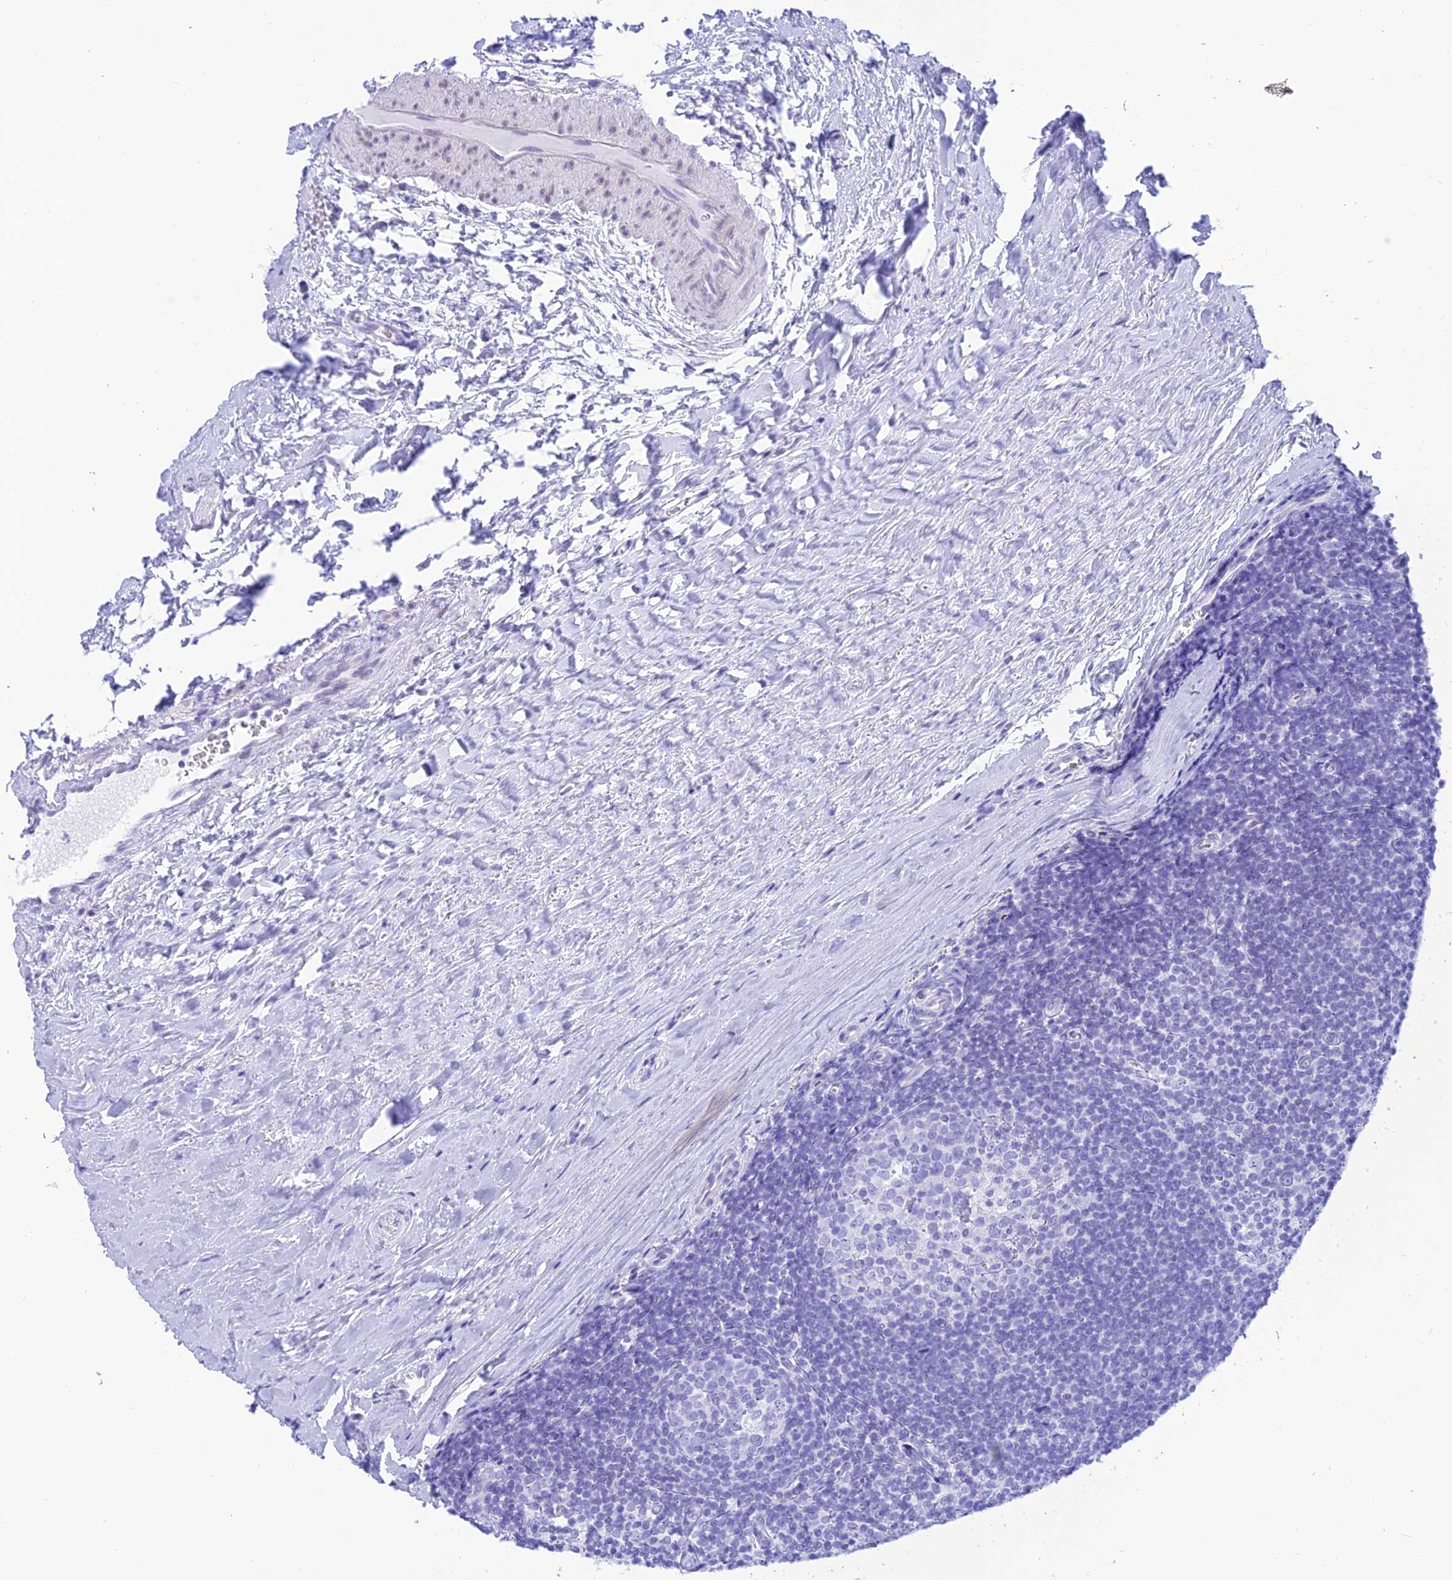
{"staining": {"intensity": "negative", "quantity": "none", "location": "none"}, "tissue": "tonsil", "cell_type": "Germinal center cells", "image_type": "normal", "snomed": [{"axis": "morphology", "description": "Normal tissue, NOS"}, {"axis": "topography", "description": "Tonsil"}], "caption": "DAB (3,3'-diaminobenzidine) immunohistochemical staining of unremarkable human tonsil displays no significant positivity in germinal center cells.", "gene": "PRNP", "patient": {"sex": "male", "age": 27}}